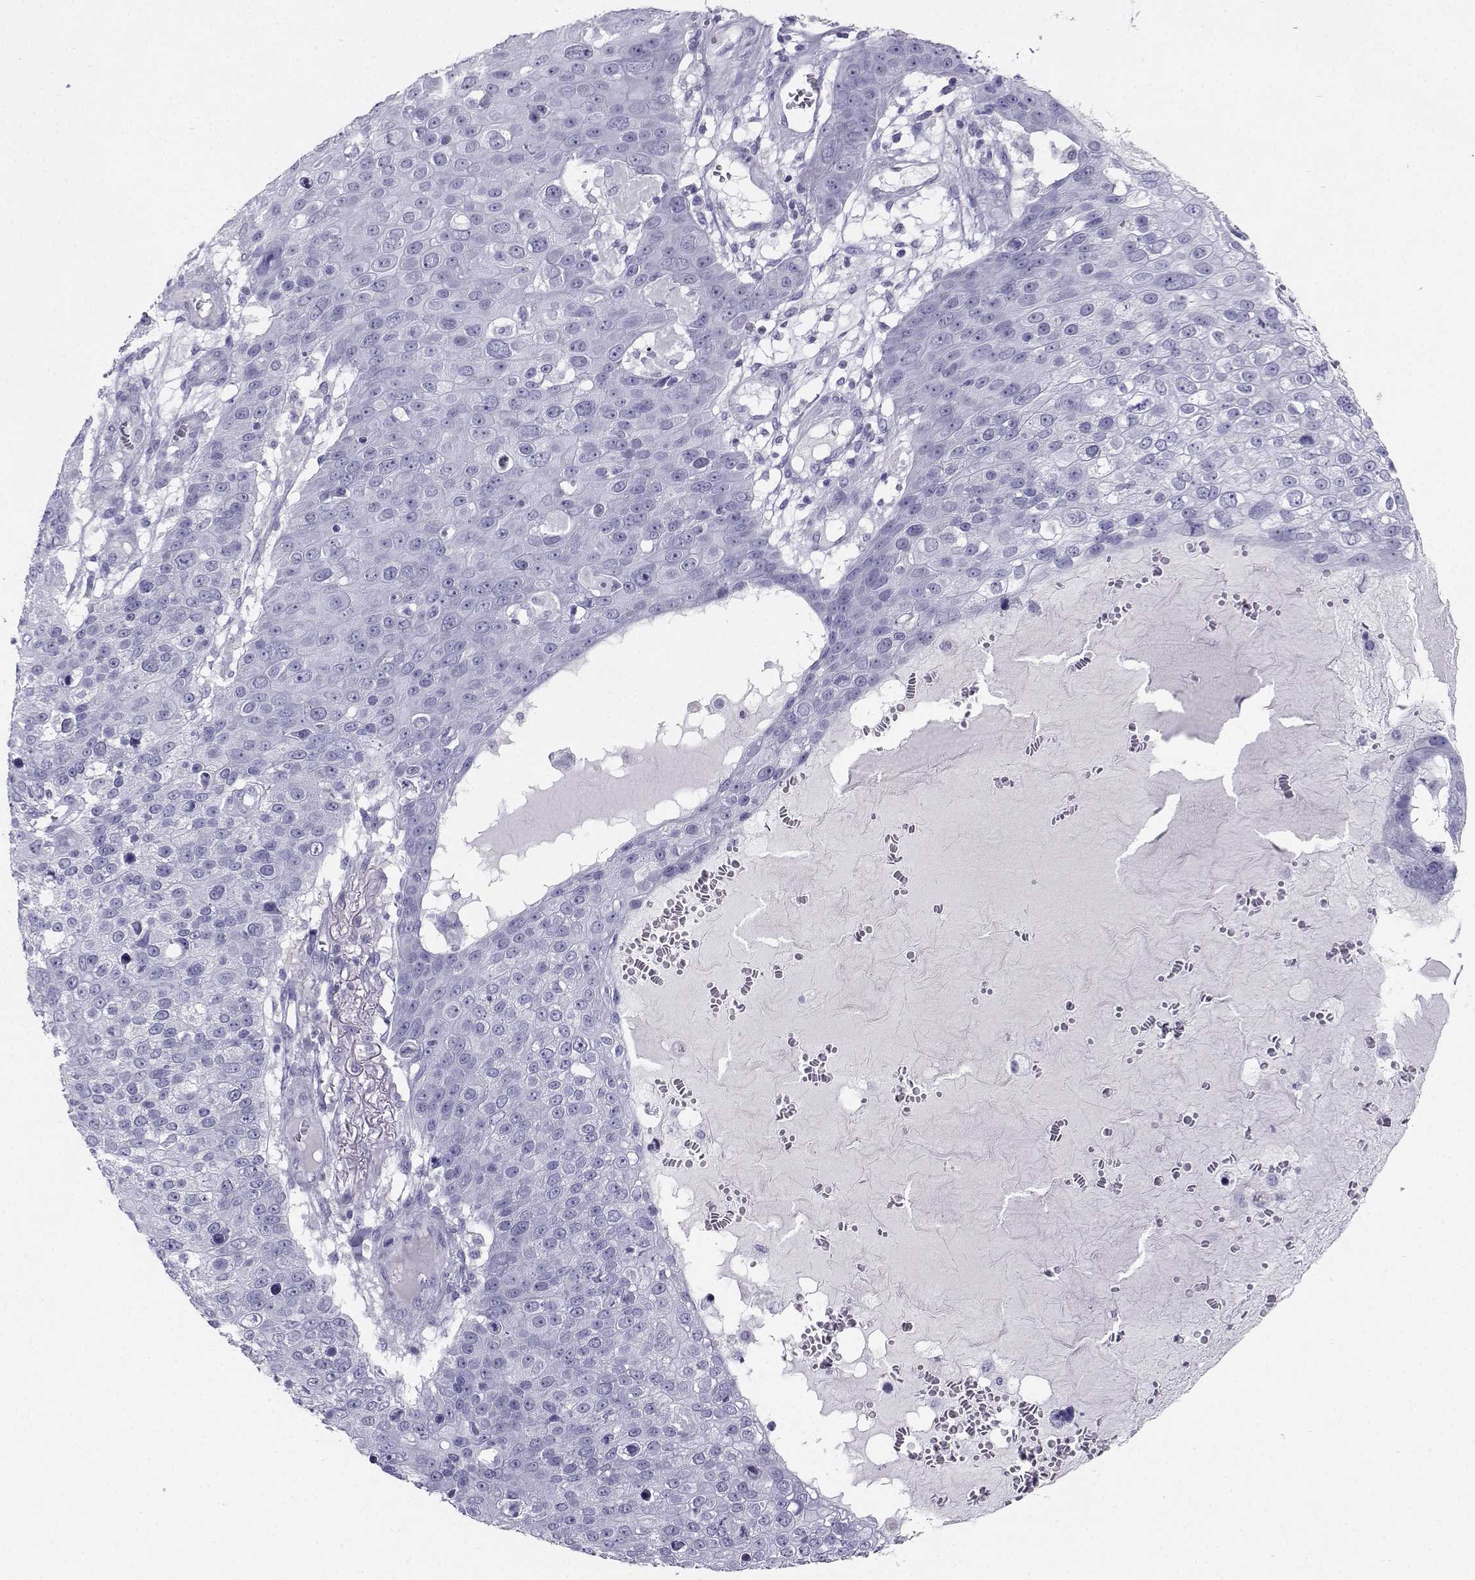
{"staining": {"intensity": "negative", "quantity": "none", "location": "none"}, "tissue": "skin cancer", "cell_type": "Tumor cells", "image_type": "cancer", "snomed": [{"axis": "morphology", "description": "Squamous cell carcinoma, NOS"}, {"axis": "topography", "description": "Skin"}], "caption": "Skin squamous cell carcinoma was stained to show a protein in brown. There is no significant staining in tumor cells. (Stains: DAB immunohistochemistry (IHC) with hematoxylin counter stain, Microscopy: brightfield microscopy at high magnification).", "gene": "SST", "patient": {"sex": "male", "age": 71}}